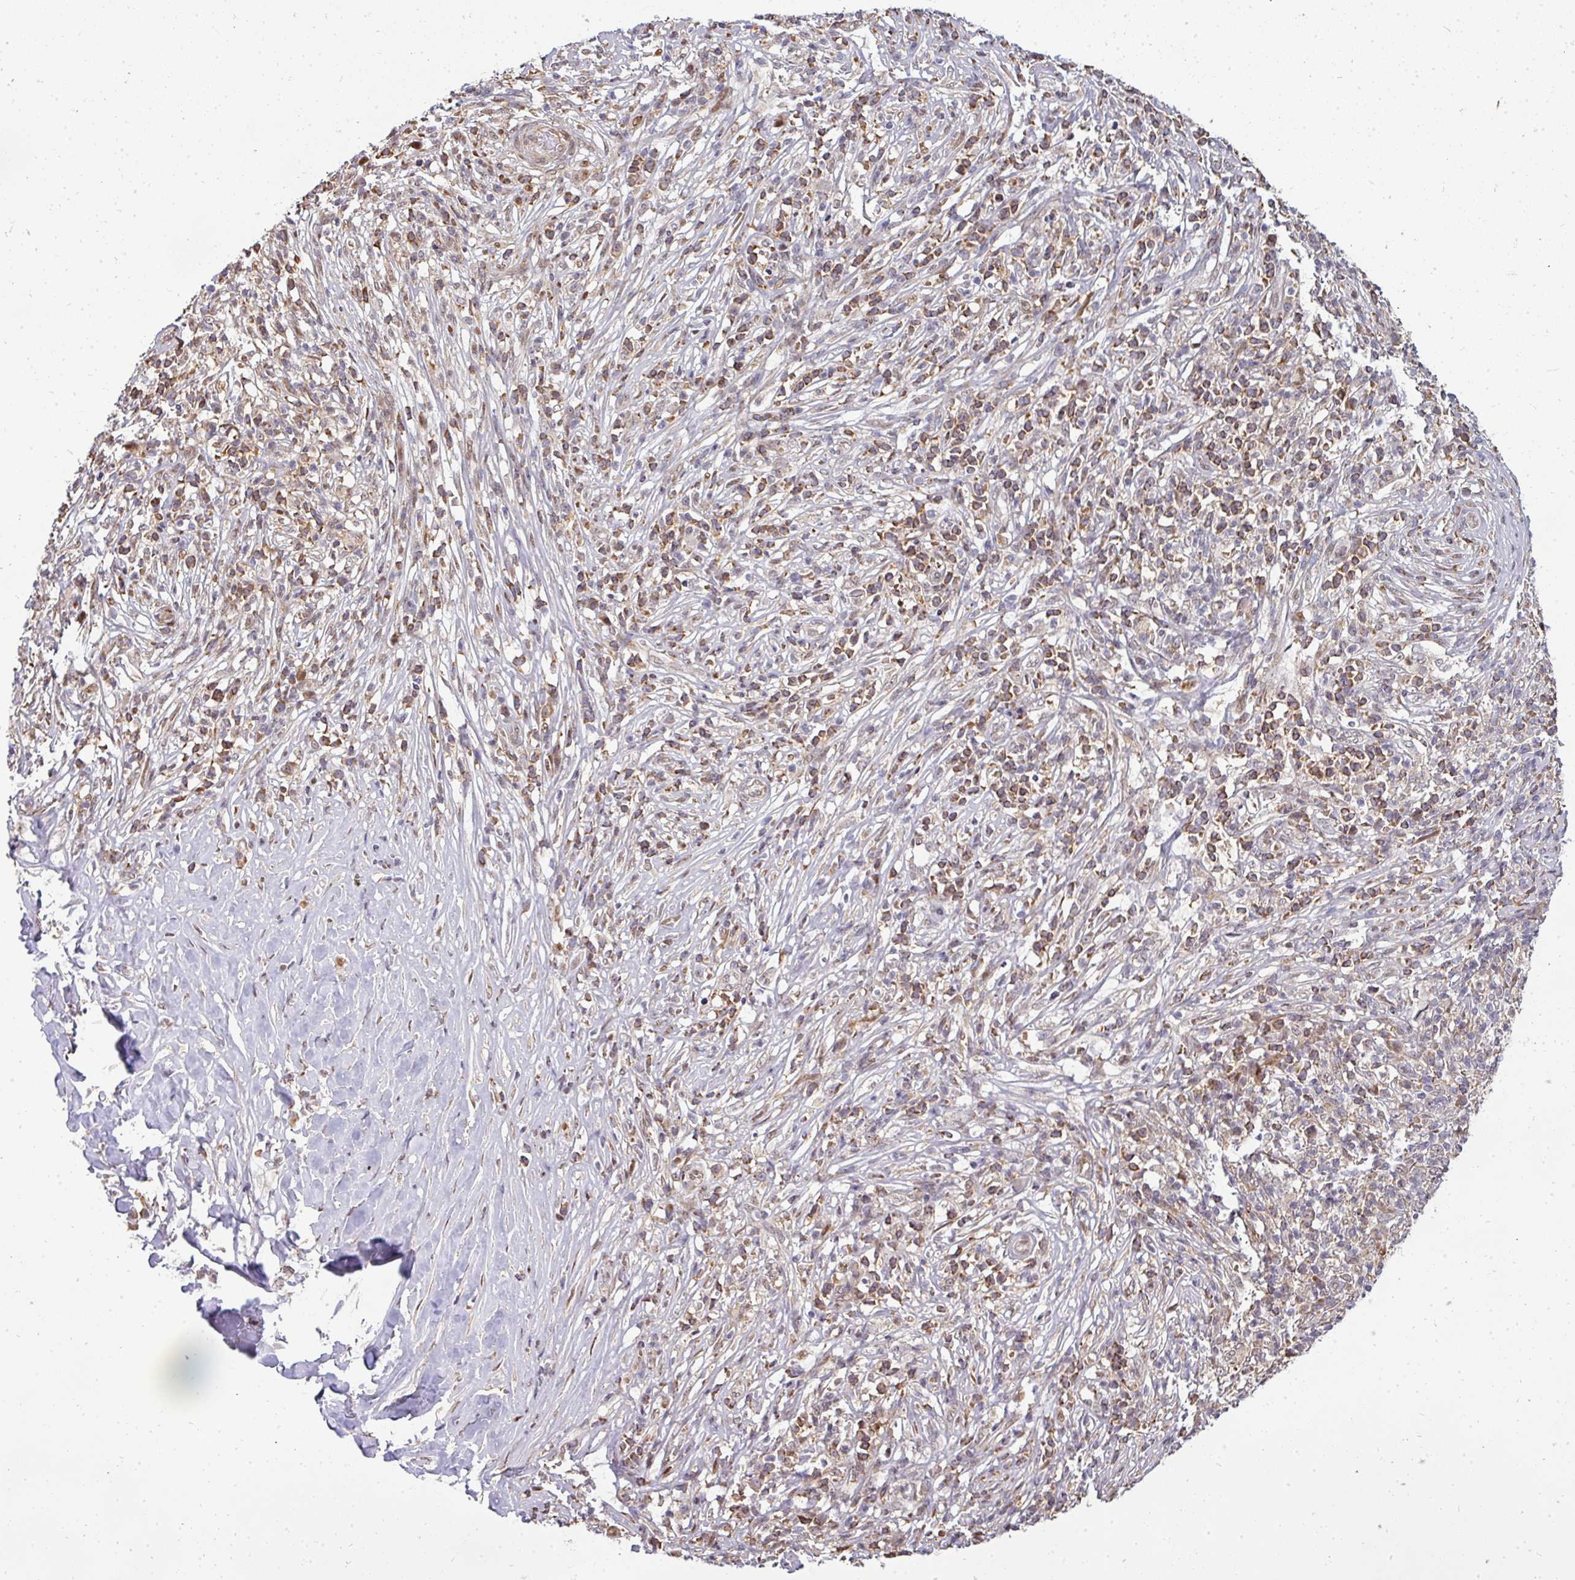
{"staining": {"intensity": "moderate", "quantity": "25%-75%", "location": "cytoplasmic/membranous"}, "tissue": "melanoma", "cell_type": "Tumor cells", "image_type": "cancer", "snomed": [{"axis": "morphology", "description": "Malignant melanoma, NOS"}, {"axis": "topography", "description": "Skin"}], "caption": "A brown stain labels moderate cytoplasmic/membranous expression of a protein in malignant melanoma tumor cells.", "gene": "PATZ1", "patient": {"sex": "male", "age": 66}}